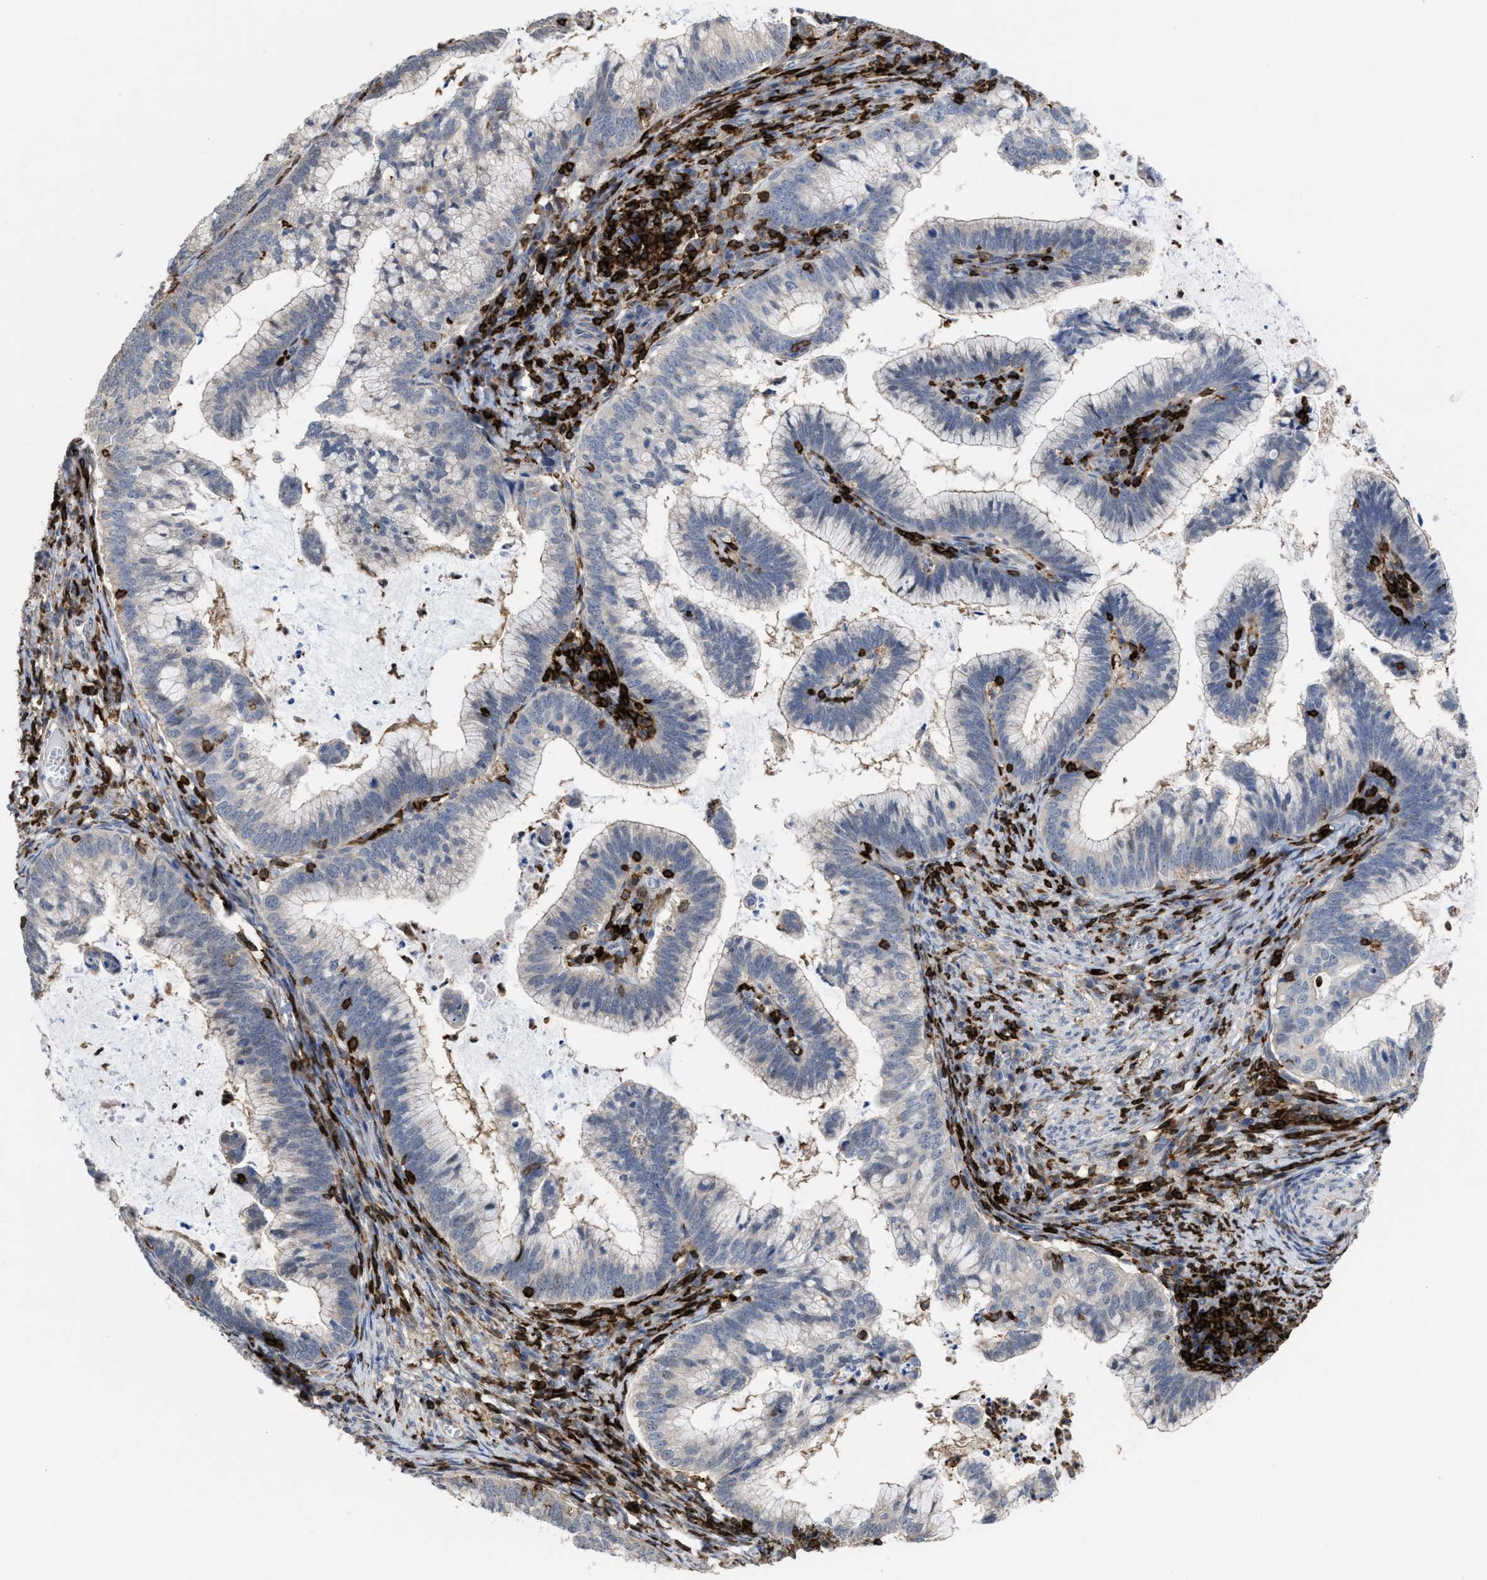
{"staining": {"intensity": "negative", "quantity": "none", "location": "none"}, "tissue": "cervical cancer", "cell_type": "Tumor cells", "image_type": "cancer", "snomed": [{"axis": "morphology", "description": "Adenocarcinoma, NOS"}, {"axis": "topography", "description": "Cervix"}], "caption": "DAB (3,3'-diaminobenzidine) immunohistochemical staining of cervical adenocarcinoma exhibits no significant staining in tumor cells.", "gene": "PTPRE", "patient": {"sex": "female", "age": 36}}